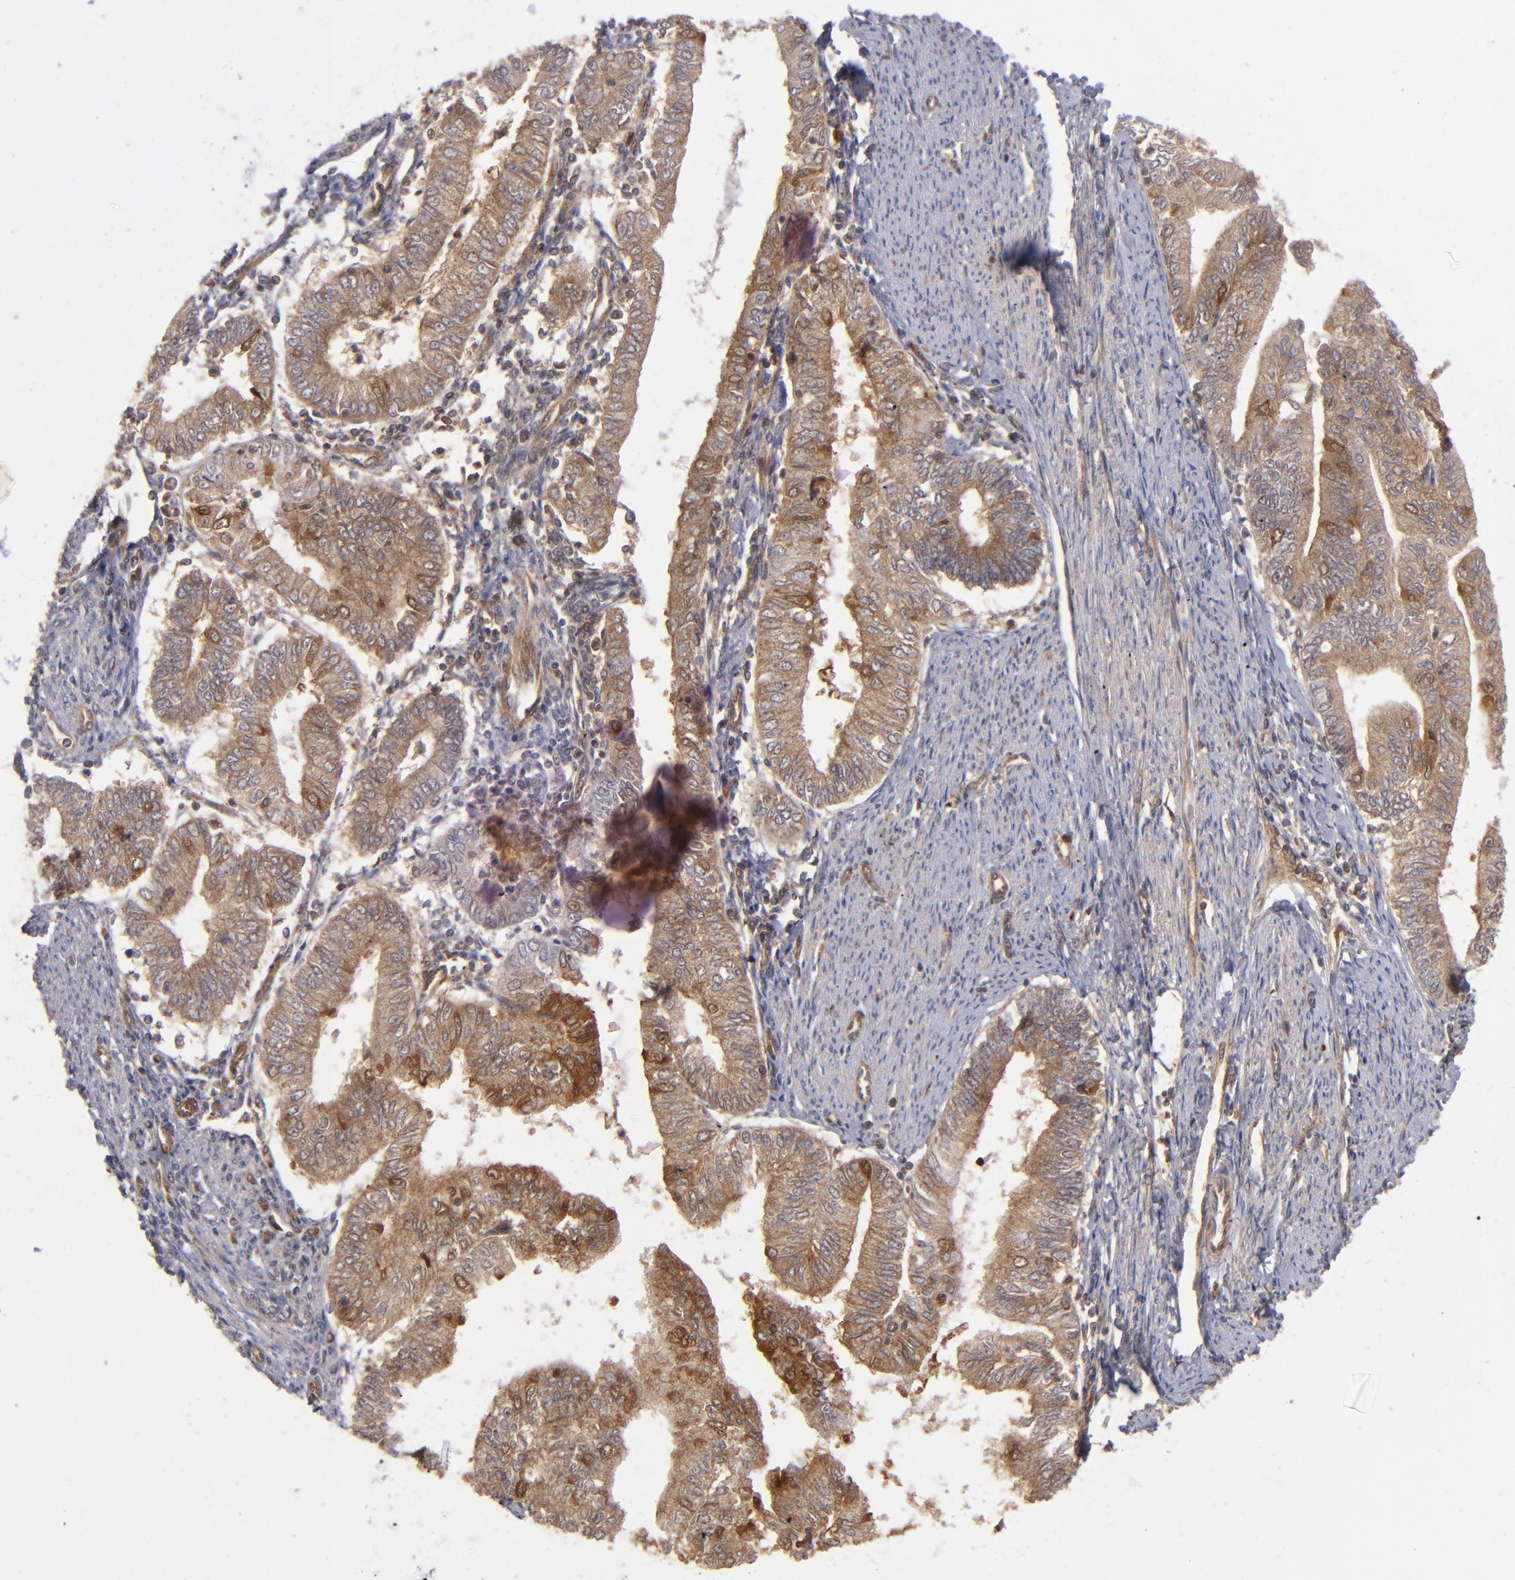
{"staining": {"intensity": "strong", "quantity": "<25%", "location": "cytoplasmic/membranous"}, "tissue": "endometrial cancer", "cell_type": "Tumor cells", "image_type": "cancer", "snomed": [{"axis": "morphology", "description": "Adenocarcinoma, NOS"}, {"axis": "topography", "description": "Endometrium"}], "caption": "This is an image of IHC staining of endometrial adenocarcinoma, which shows strong staining in the cytoplasmic/membranous of tumor cells.", "gene": "BDKRB1", "patient": {"sex": "female", "age": 66}}